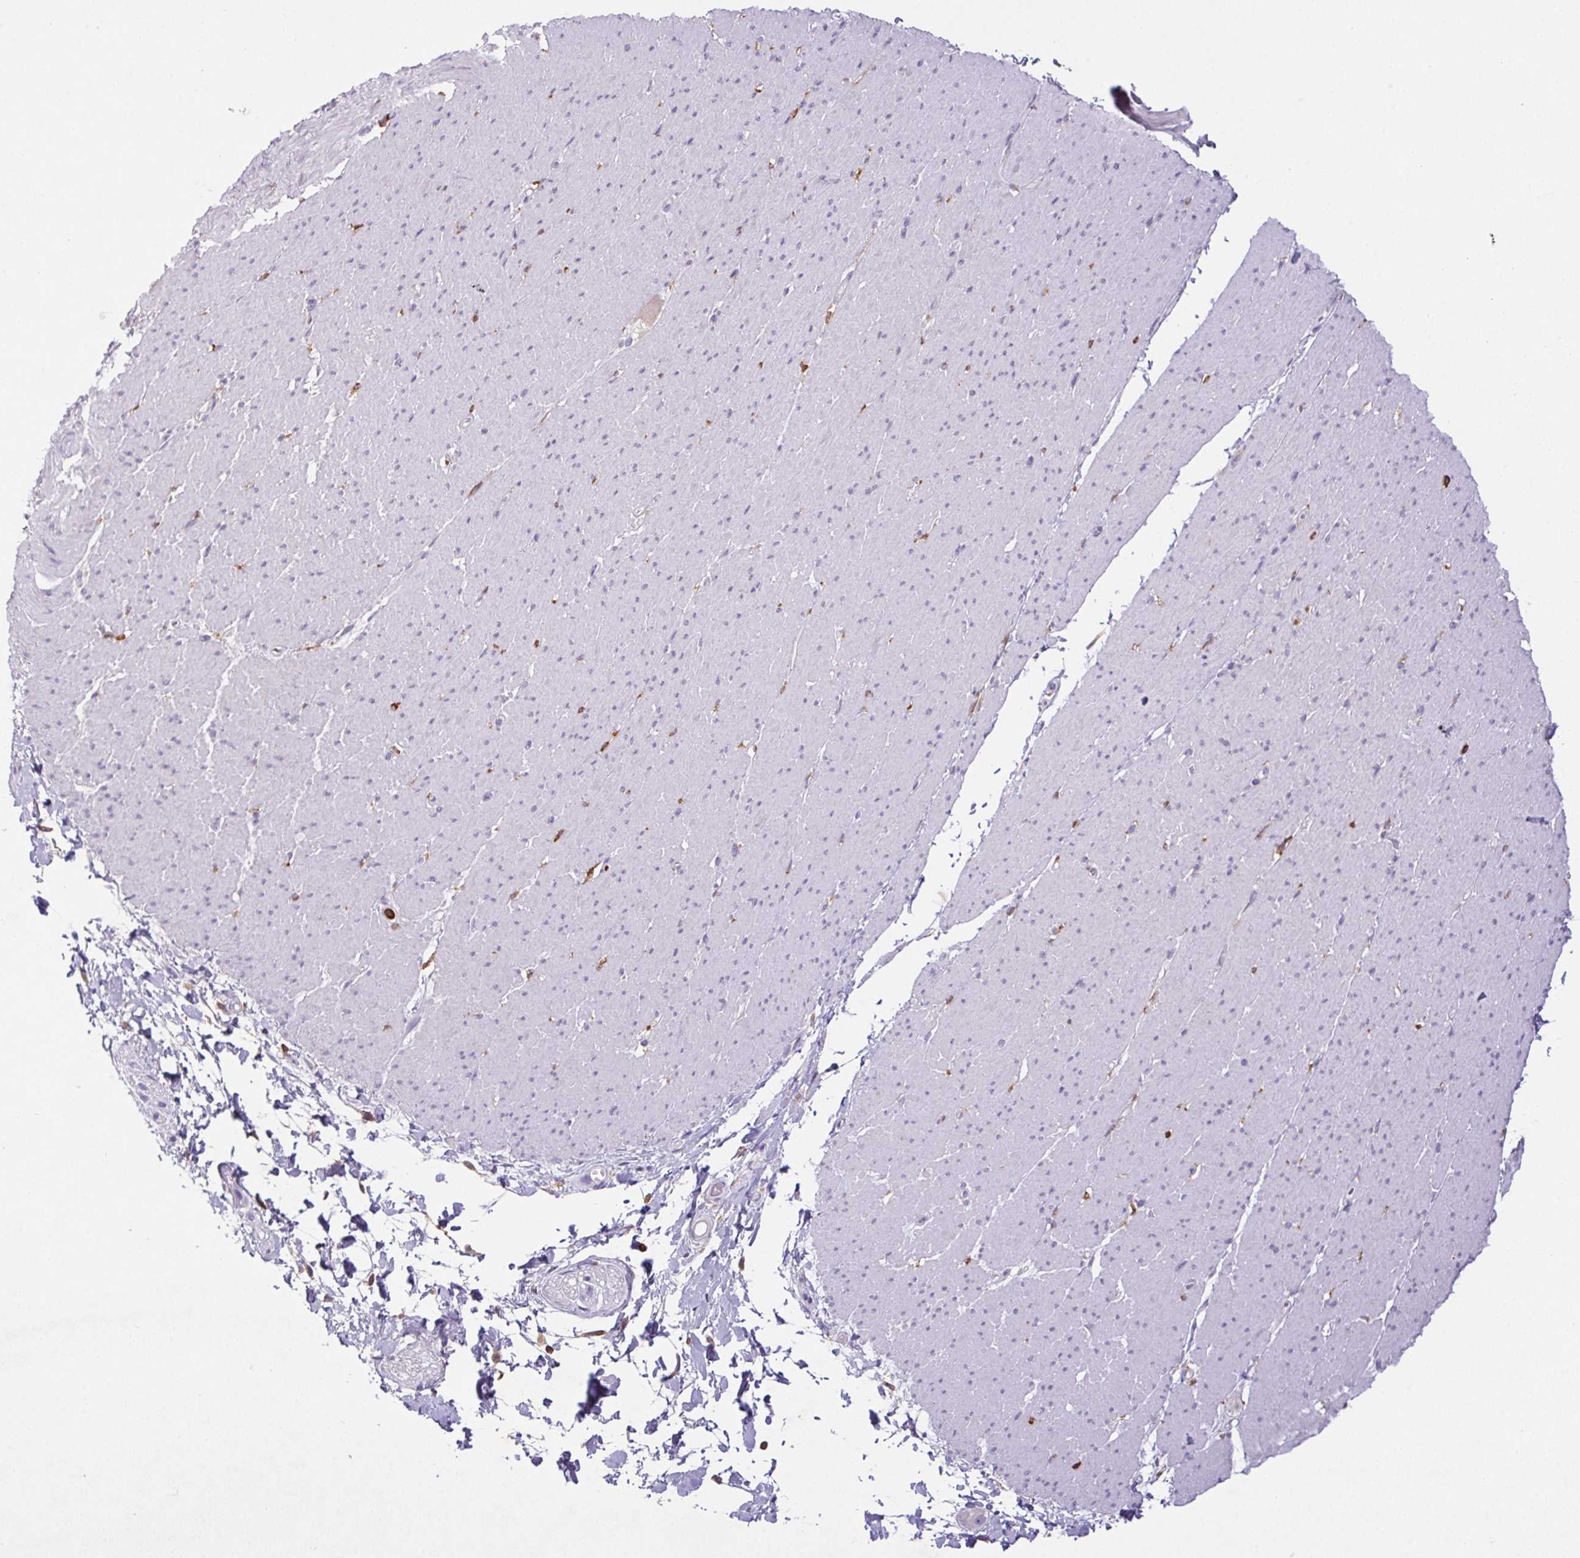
{"staining": {"intensity": "negative", "quantity": "none", "location": "none"}, "tissue": "smooth muscle", "cell_type": "Smooth muscle cells", "image_type": "normal", "snomed": [{"axis": "morphology", "description": "Normal tissue, NOS"}, {"axis": "topography", "description": "Smooth muscle"}, {"axis": "topography", "description": "Rectum"}], "caption": "Immunohistochemical staining of benign human smooth muscle shows no significant positivity in smooth muscle cells. The staining is performed using DAB brown chromogen with nuclei counter-stained in using hematoxylin.", "gene": "APBB1IP", "patient": {"sex": "male", "age": 53}}